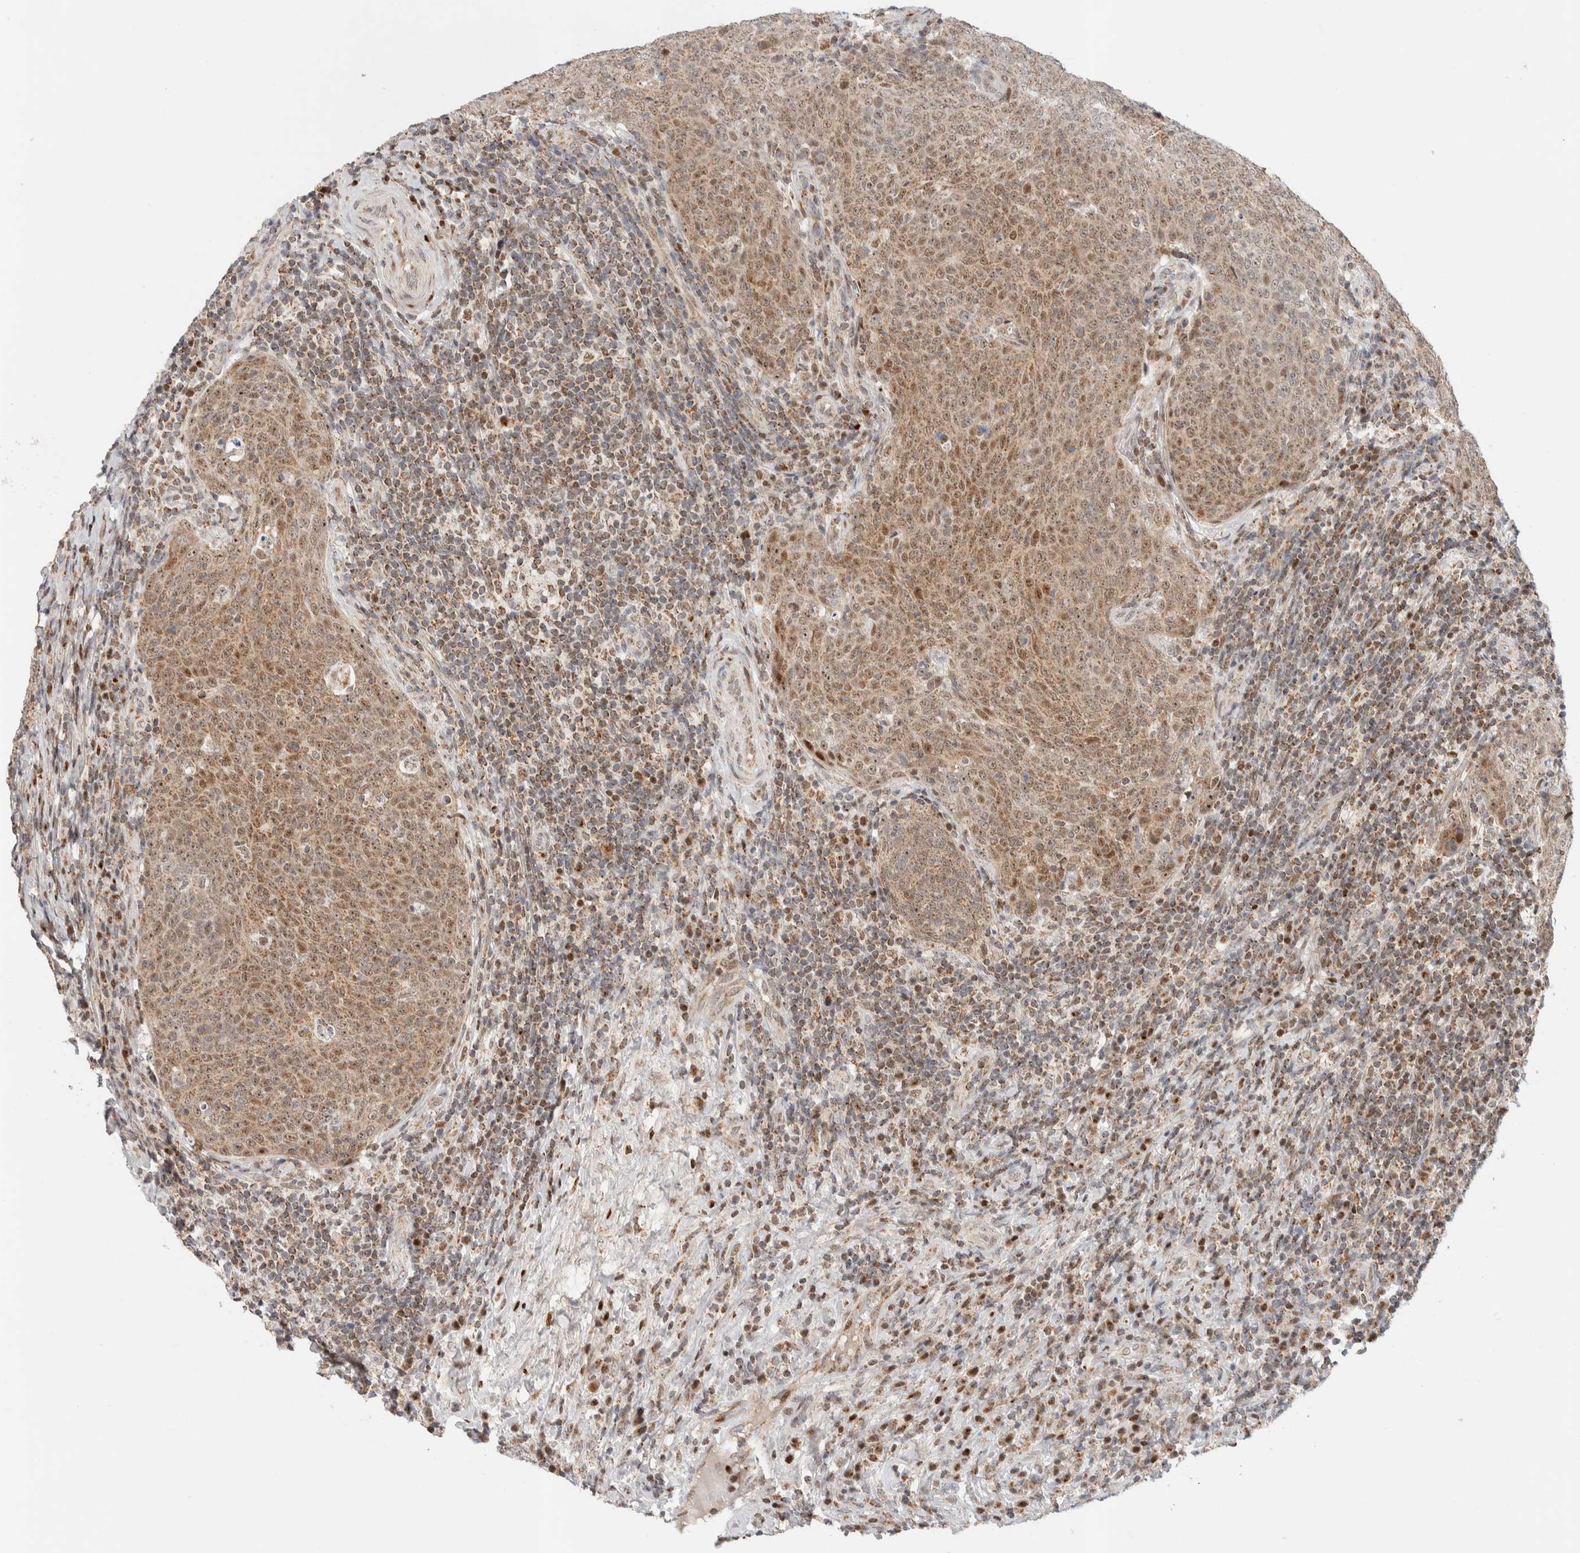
{"staining": {"intensity": "moderate", "quantity": ">75%", "location": "cytoplasmic/membranous,nuclear"}, "tissue": "head and neck cancer", "cell_type": "Tumor cells", "image_type": "cancer", "snomed": [{"axis": "morphology", "description": "Squamous cell carcinoma, NOS"}, {"axis": "morphology", "description": "Squamous cell carcinoma, metastatic, NOS"}, {"axis": "topography", "description": "Lymph node"}, {"axis": "topography", "description": "Head-Neck"}], "caption": "Tumor cells show medium levels of moderate cytoplasmic/membranous and nuclear positivity in about >75% of cells in head and neck cancer.", "gene": "TSPAN32", "patient": {"sex": "male", "age": 62}}